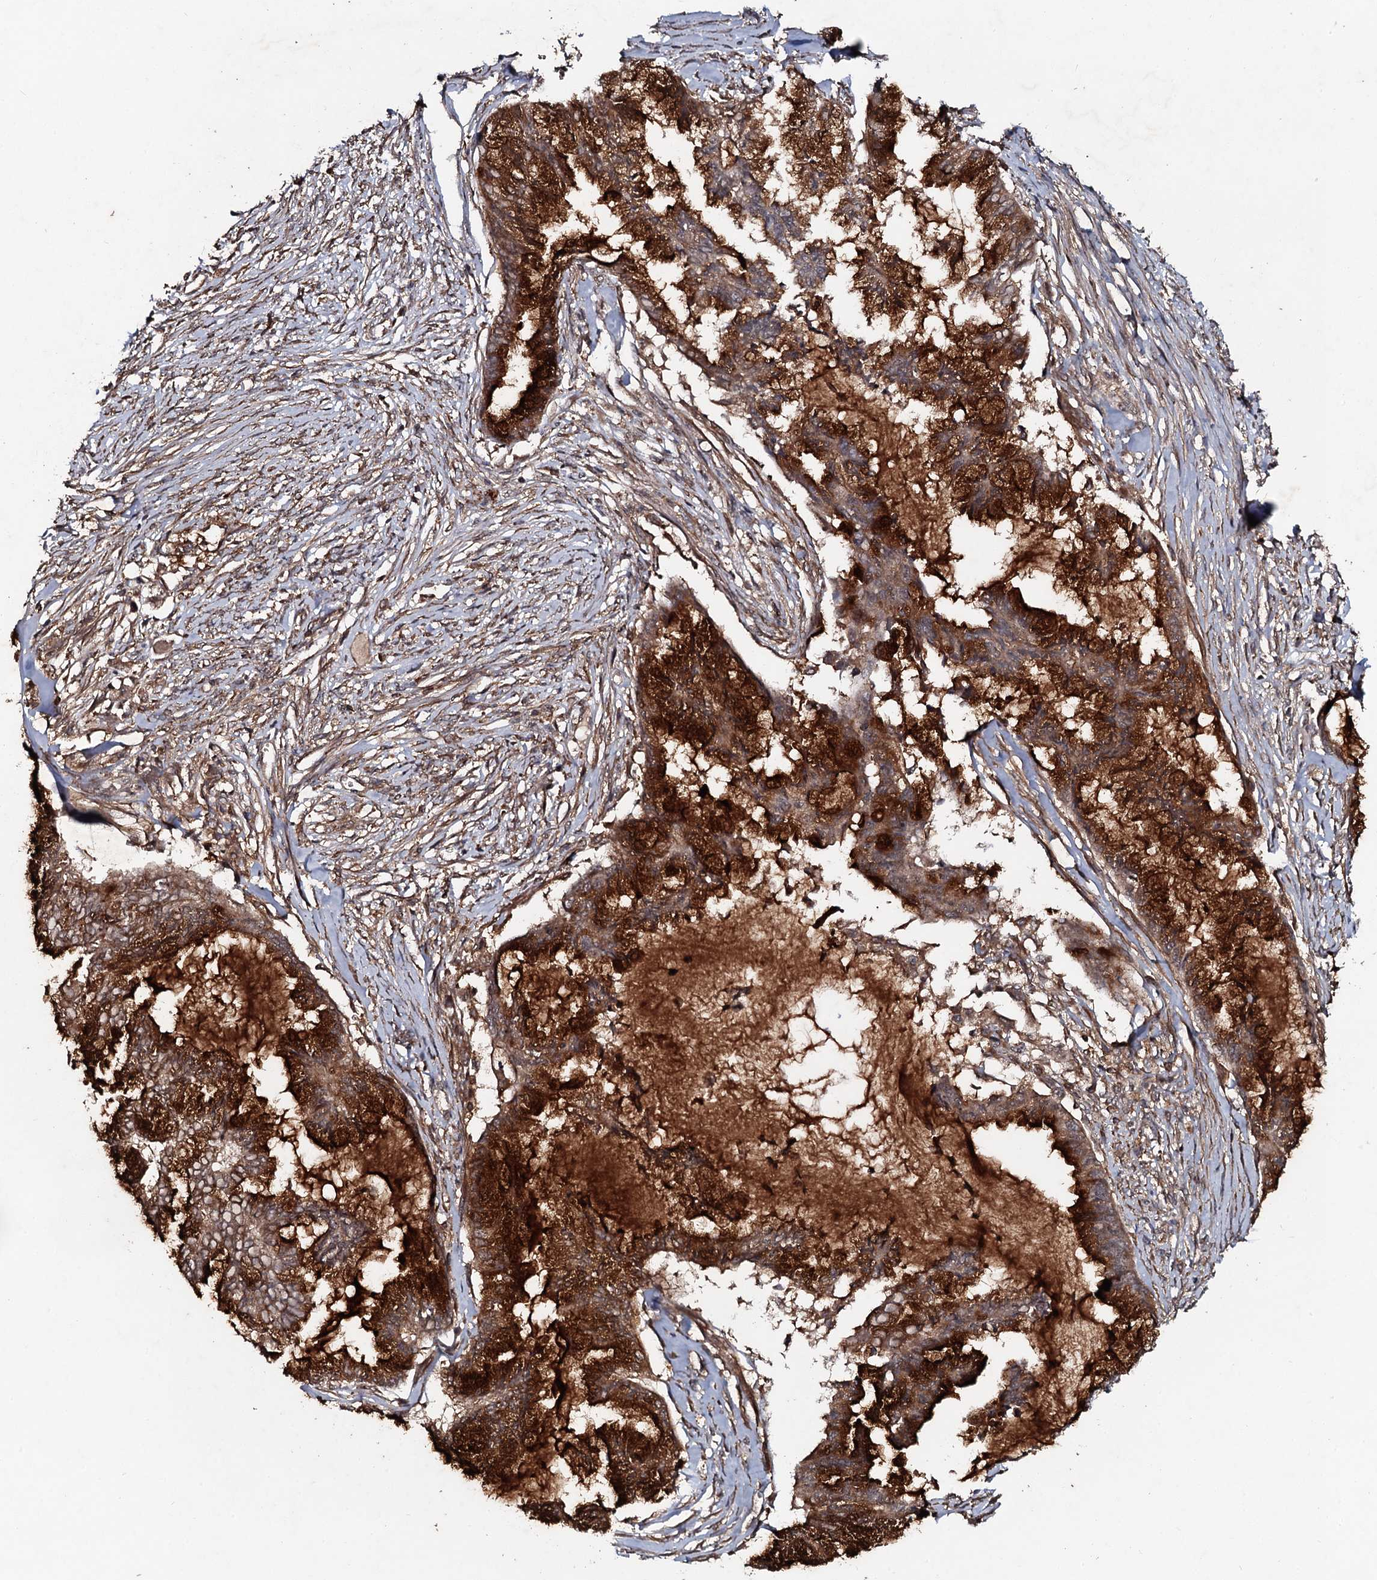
{"staining": {"intensity": "strong", "quantity": ">75%", "location": "cytoplasmic/membranous"}, "tissue": "endometrial cancer", "cell_type": "Tumor cells", "image_type": "cancer", "snomed": [{"axis": "morphology", "description": "Adenocarcinoma, NOS"}, {"axis": "topography", "description": "Endometrium"}], "caption": "An image showing strong cytoplasmic/membranous positivity in approximately >75% of tumor cells in adenocarcinoma (endometrial), as visualized by brown immunohistochemical staining.", "gene": "ADGRG3", "patient": {"sex": "female", "age": 86}}